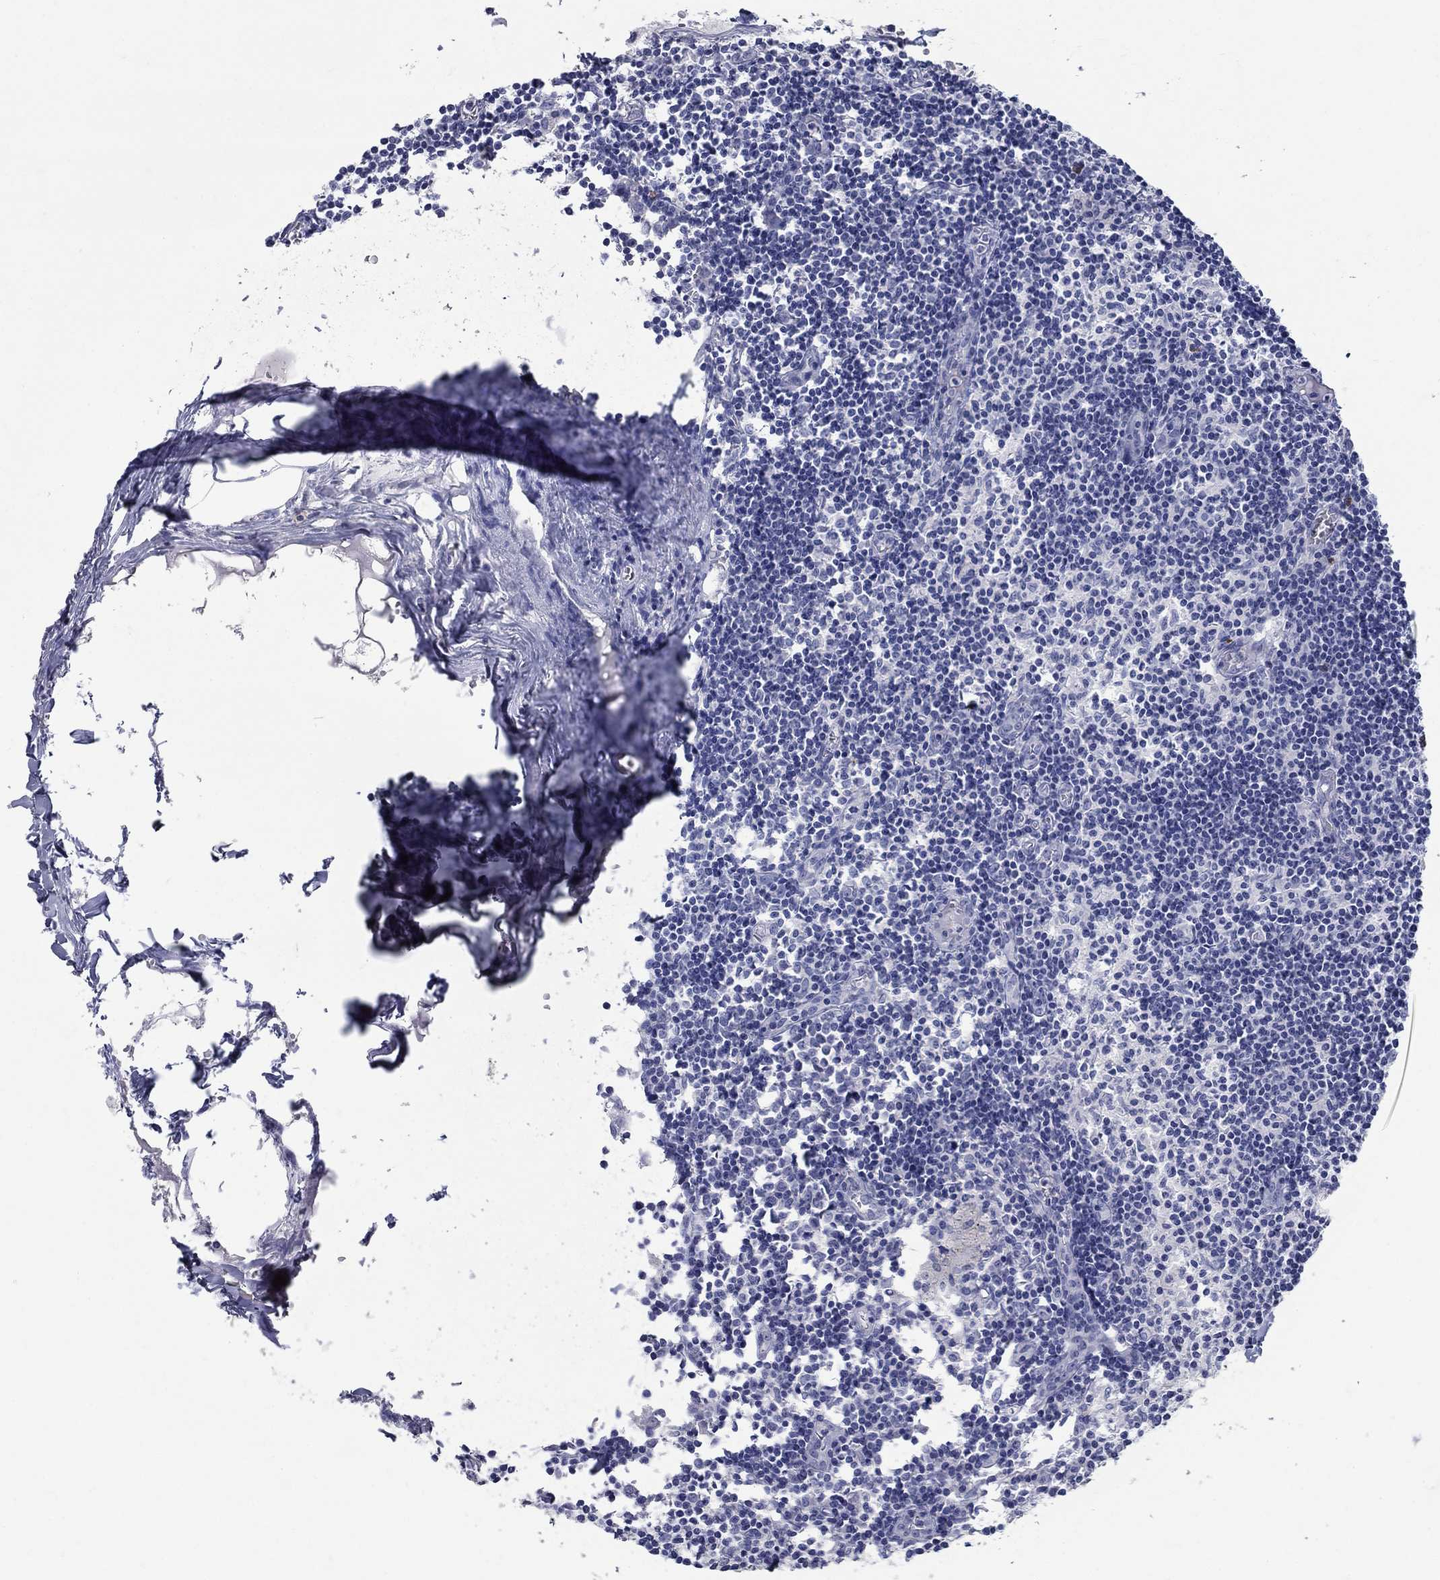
{"staining": {"intensity": "negative", "quantity": "none", "location": "none"}, "tissue": "lymph node", "cell_type": "Germinal center cells", "image_type": "normal", "snomed": [{"axis": "morphology", "description": "Normal tissue, NOS"}, {"axis": "topography", "description": "Lymph node"}], "caption": "This photomicrograph is of benign lymph node stained with immunohistochemistry (IHC) to label a protein in brown with the nuclei are counter-stained blue. There is no positivity in germinal center cells. The staining was performed using DAB to visualize the protein expression in brown, while the nuclei were stained in blue with hematoxylin (Magnification: 20x).", "gene": "SULT2B1", "patient": {"sex": "male", "age": 59}}